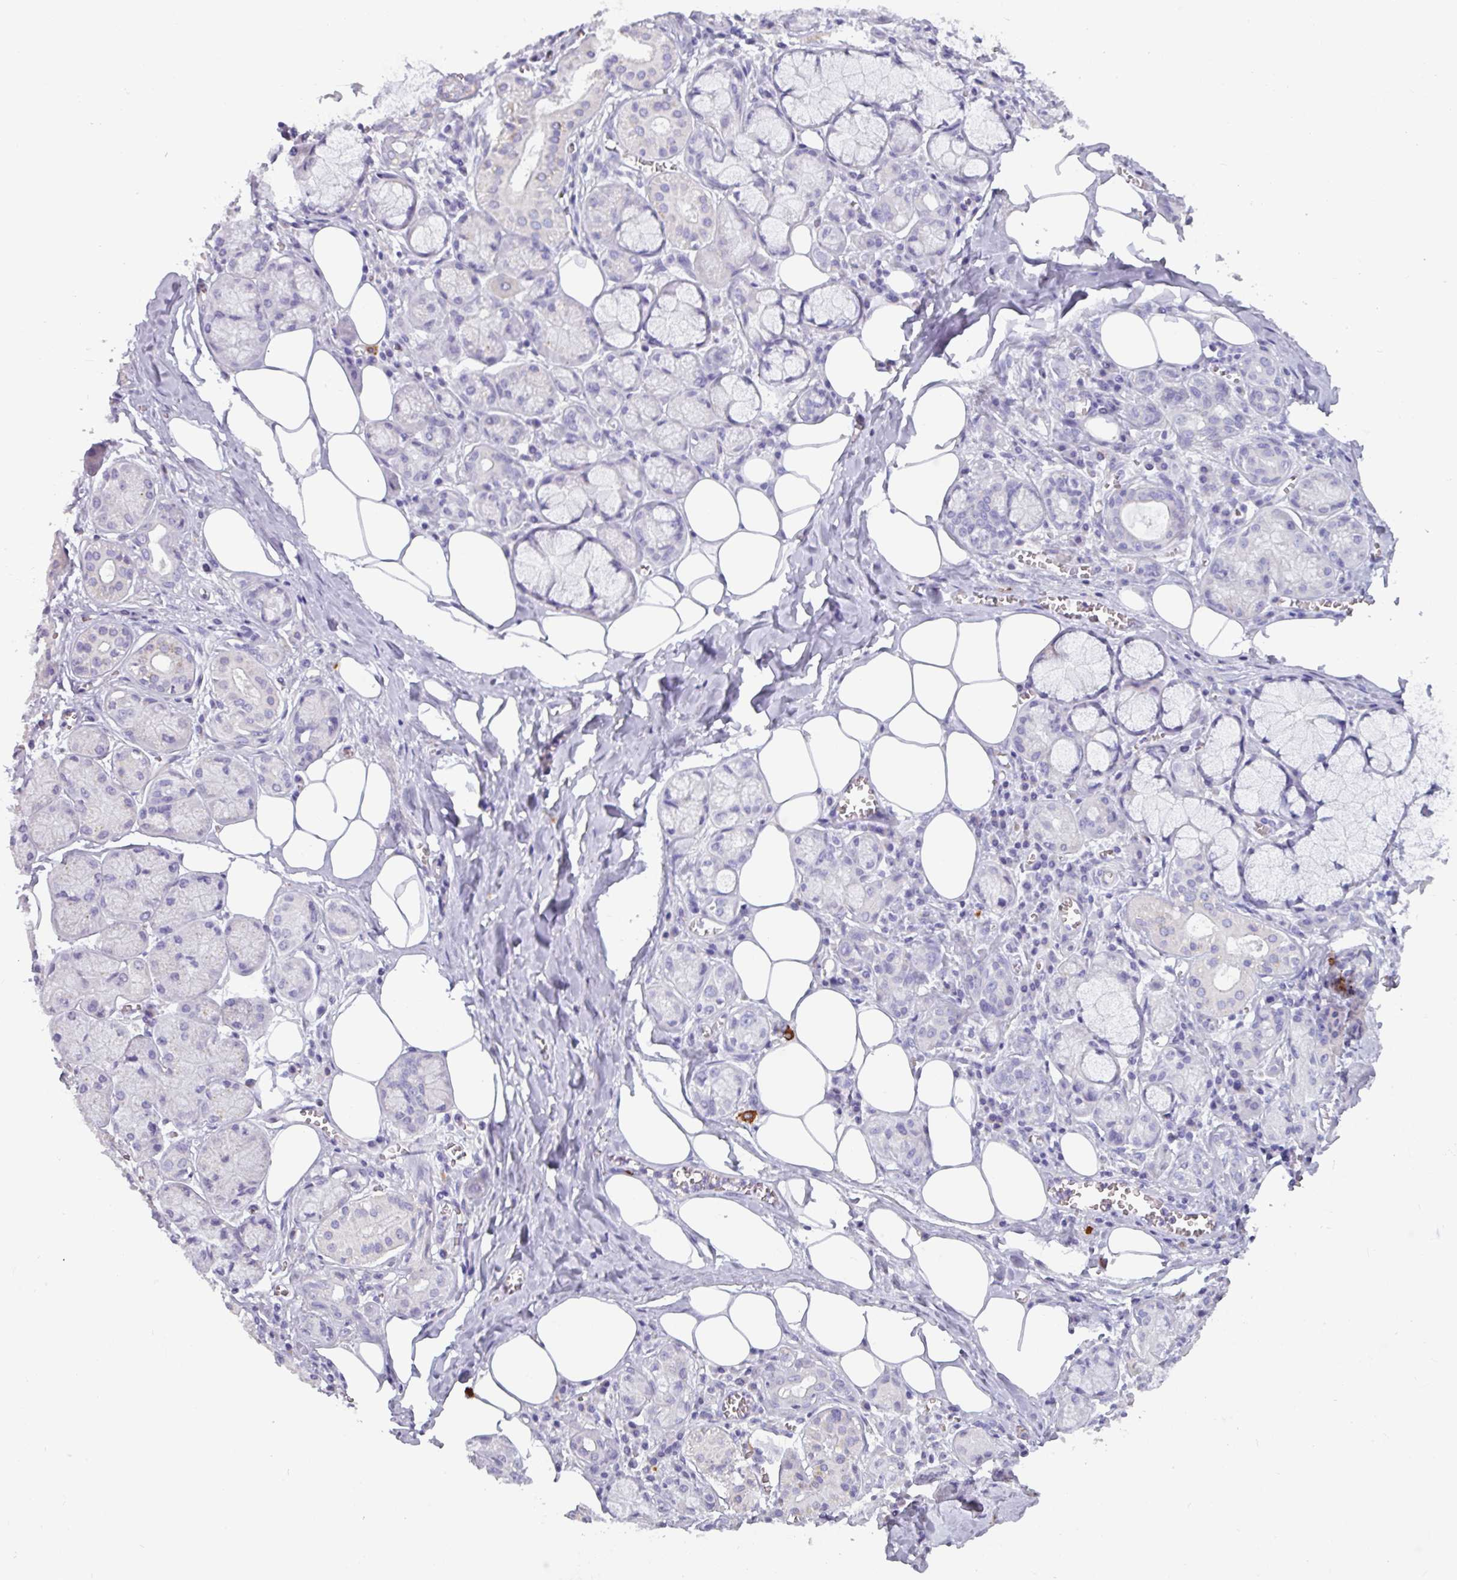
{"staining": {"intensity": "moderate", "quantity": "<25%", "location": "cytoplasmic/membranous"}, "tissue": "salivary gland", "cell_type": "Glandular cells", "image_type": "normal", "snomed": [{"axis": "morphology", "description": "Normal tissue, NOS"}, {"axis": "topography", "description": "Salivary gland"}], "caption": "Immunohistochemistry (IHC) photomicrograph of normal salivary gland: human salivary gland stained using immunohistochemistry shows low levels of moderate protein expression localized specifically in the cytoplasmic/membranous of glandular cells, appearing as a cytoplasmic/membranous brown color.", "gene": "ADGRE1", "patient": {"sex": "male", "age": 74}}